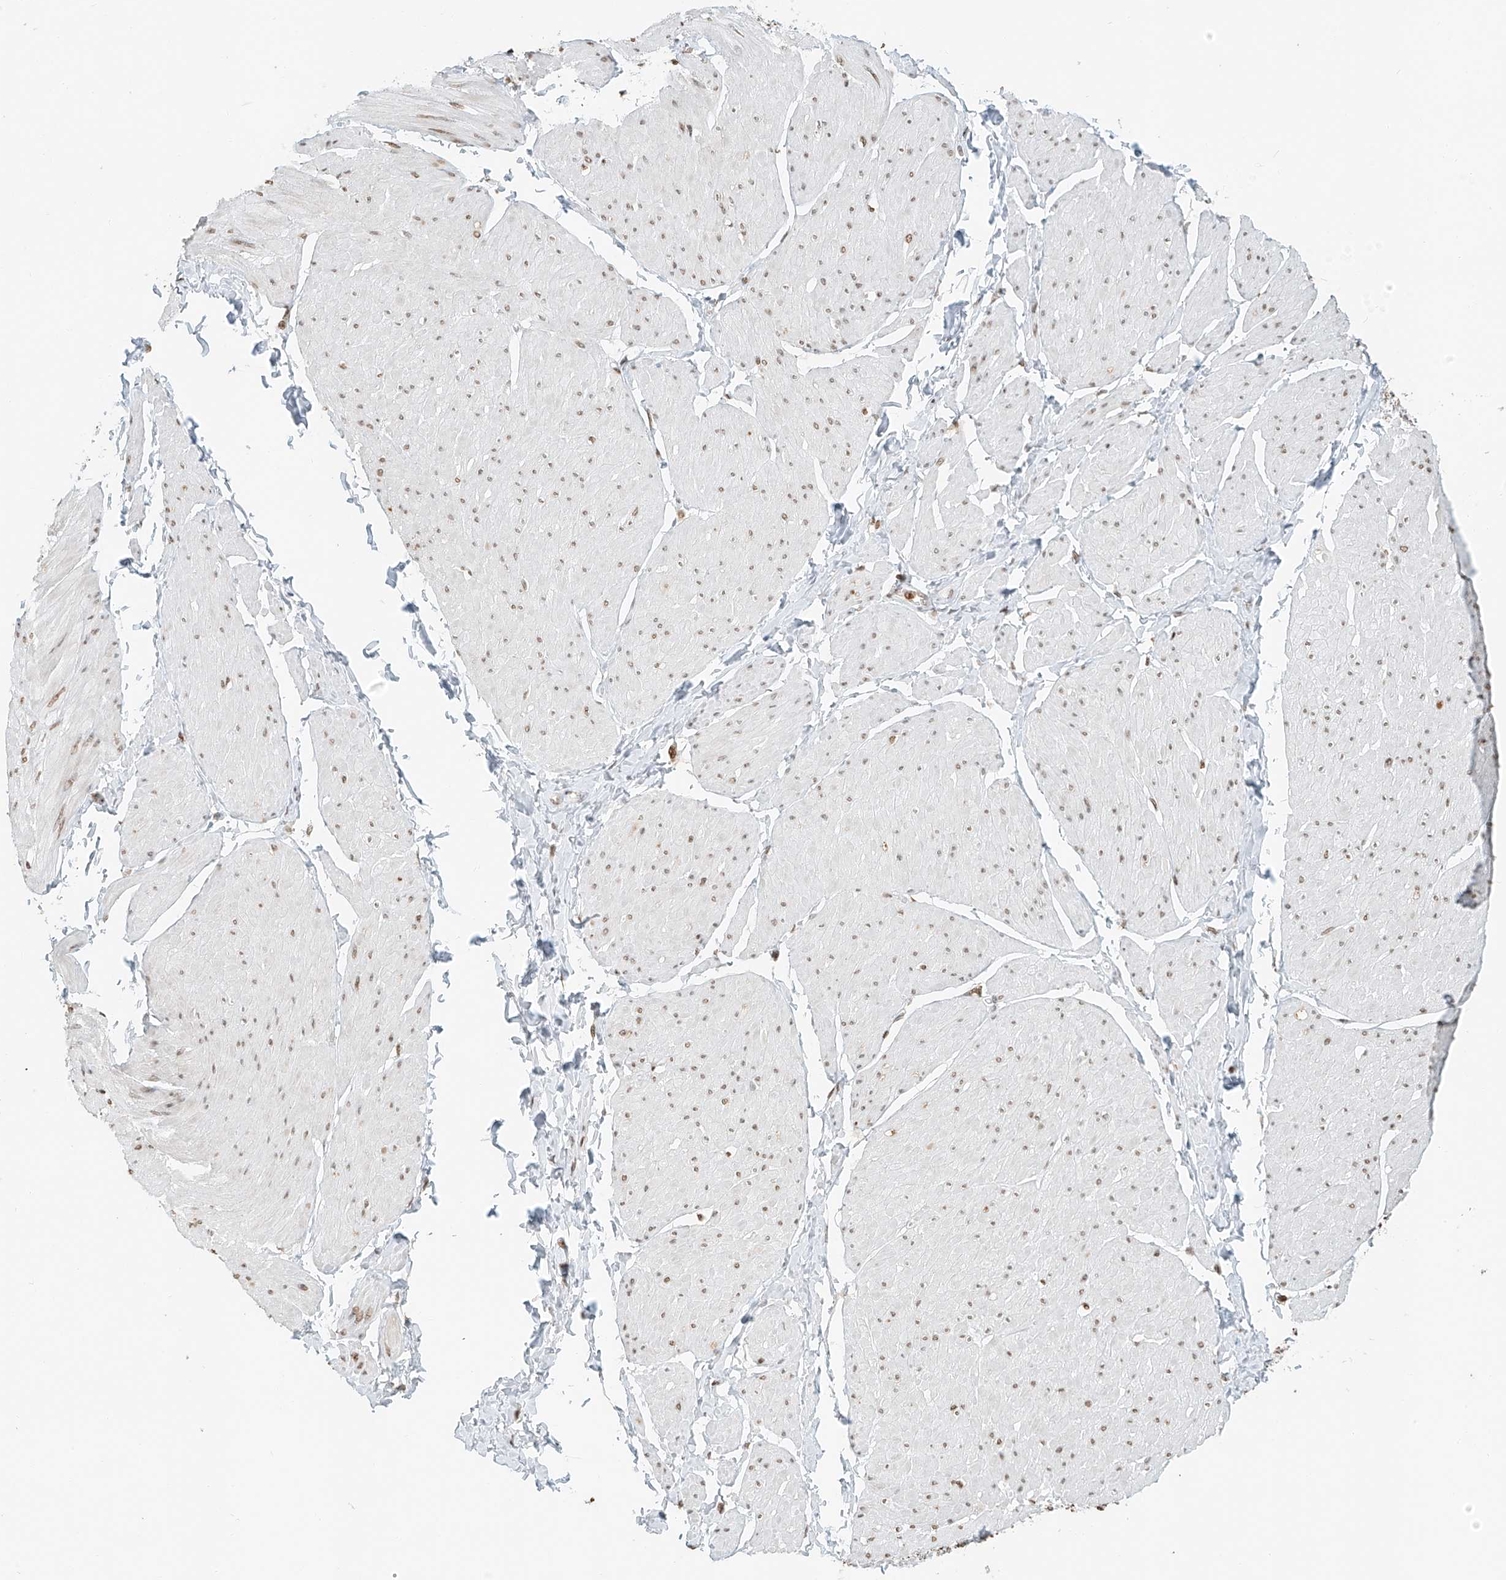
{"staining": {"intensity": "weak", "quantity": ">75%", "location": "nuclear"}, "tissue": "smooth muscle", "cell_type": "Smooth muscle cells", "image_type": "normal", "snomed": [{"axis": "morphology", "description": "Urothelial carcinoma, High grade"}, {"axis": "topography", "description": "Urinary bladder"}], "caption": "Immunohistochemical staining of unremarkable human smooth muscle reveals weak nuclear protein staining in about >75% of smooth muscle cells.", "gene": "C17orf58", "patient": {"sex": "male", "age": 46}}